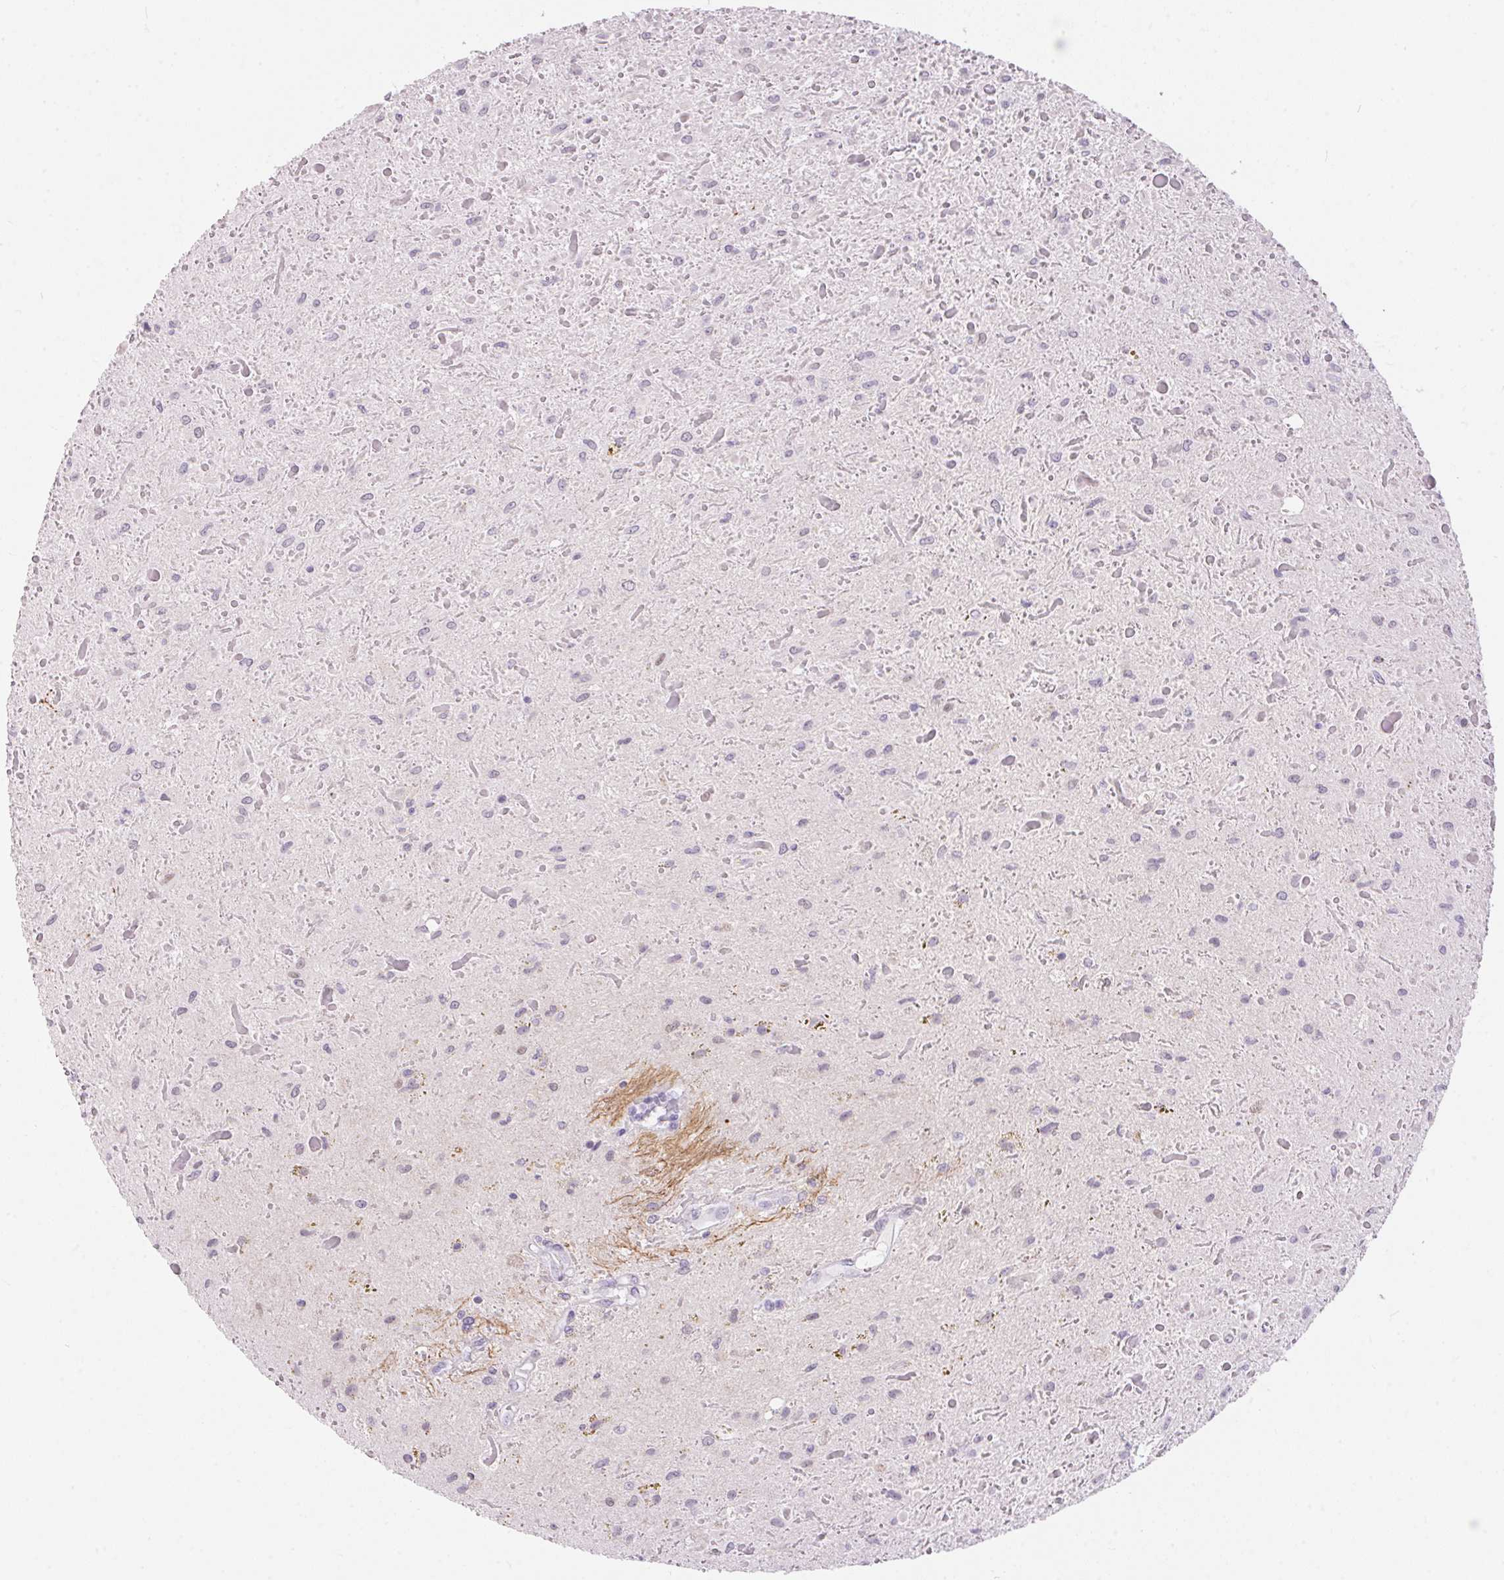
{"staining": {"intensity": "negative", "quantity": "none", "location": "none"}, "tissue": "glioma", "cell_type": "Tumor cells", "image_type": "cancer", "snomed": [{"axis": "morphology", "description": "Glioma, malignant, Low grade"}, {"axis": "topography", "description": "Cerebellum"}], "caption": "Immunohistochemistry of low-grade glioma (malignant) displays no expression in tumor cells. (Stains: DAB IHC with hematoxylin counter stain, Microscopy: brightfield microscopy at high magnification).", "gene": "CADPS", "patient": {"sex": "female", "age": 14}}